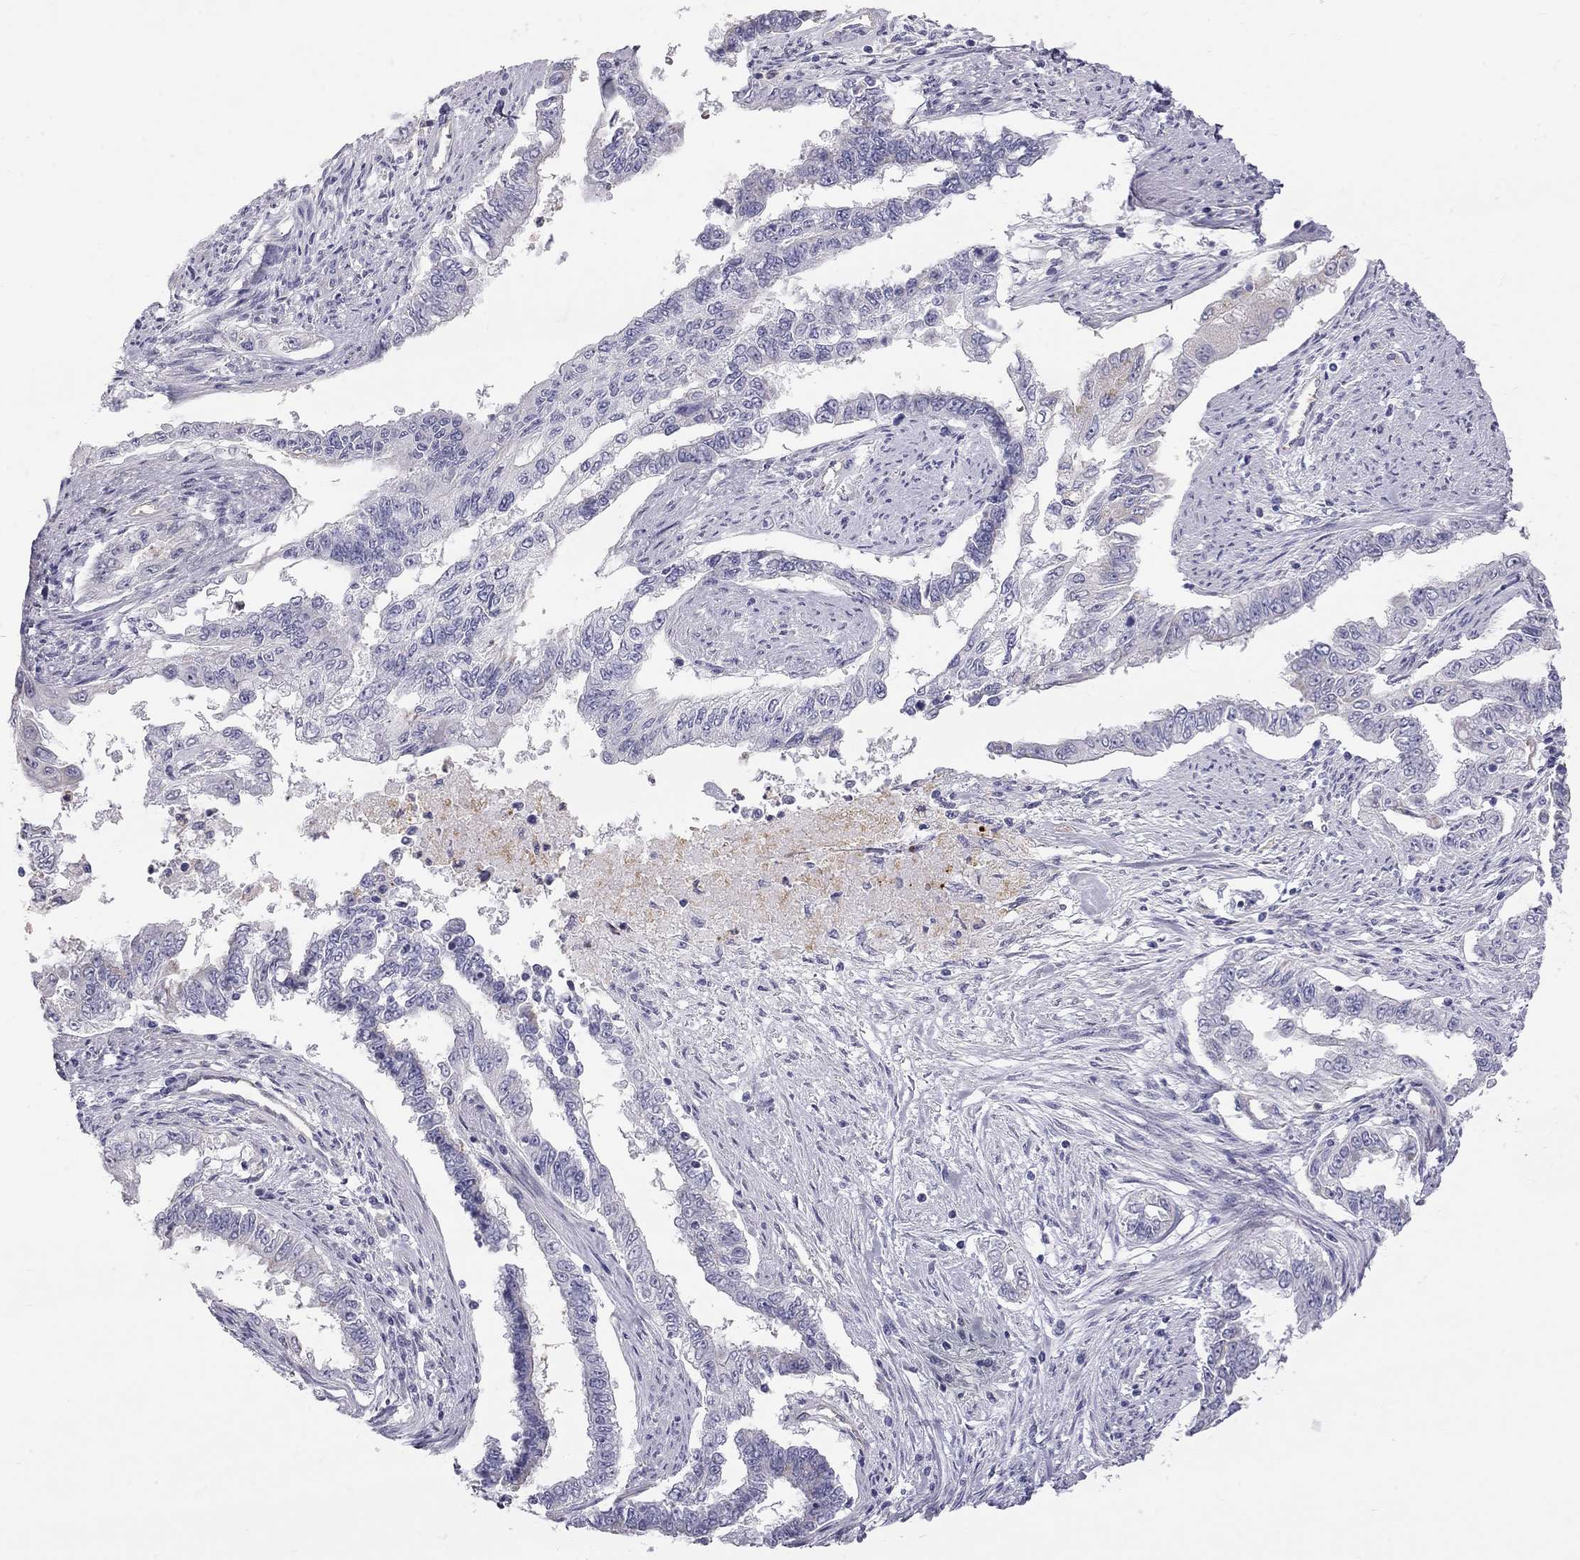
{"staining": {"intensity": "negative", "quantity": "none", "location": "none"}, "tissue": "endometrial cancer", "cell_type": "Tumor cells", "image_type": "cancer", "snomed": [{"axis": "morphology", "description": "Adenocarcinoma, NOS"}, {"axis": "topography", "description": "Uterus"}], "caption": "IHC image of neoplastic tissue: human endometrial cancer (adenocarcinoma) stained with DAB (3,3'-diaminobenzidine) reveals no significant protein expression in tumor cells.", "gene": "TDRD6", "patient": {"sex": "female", "age": 59}}